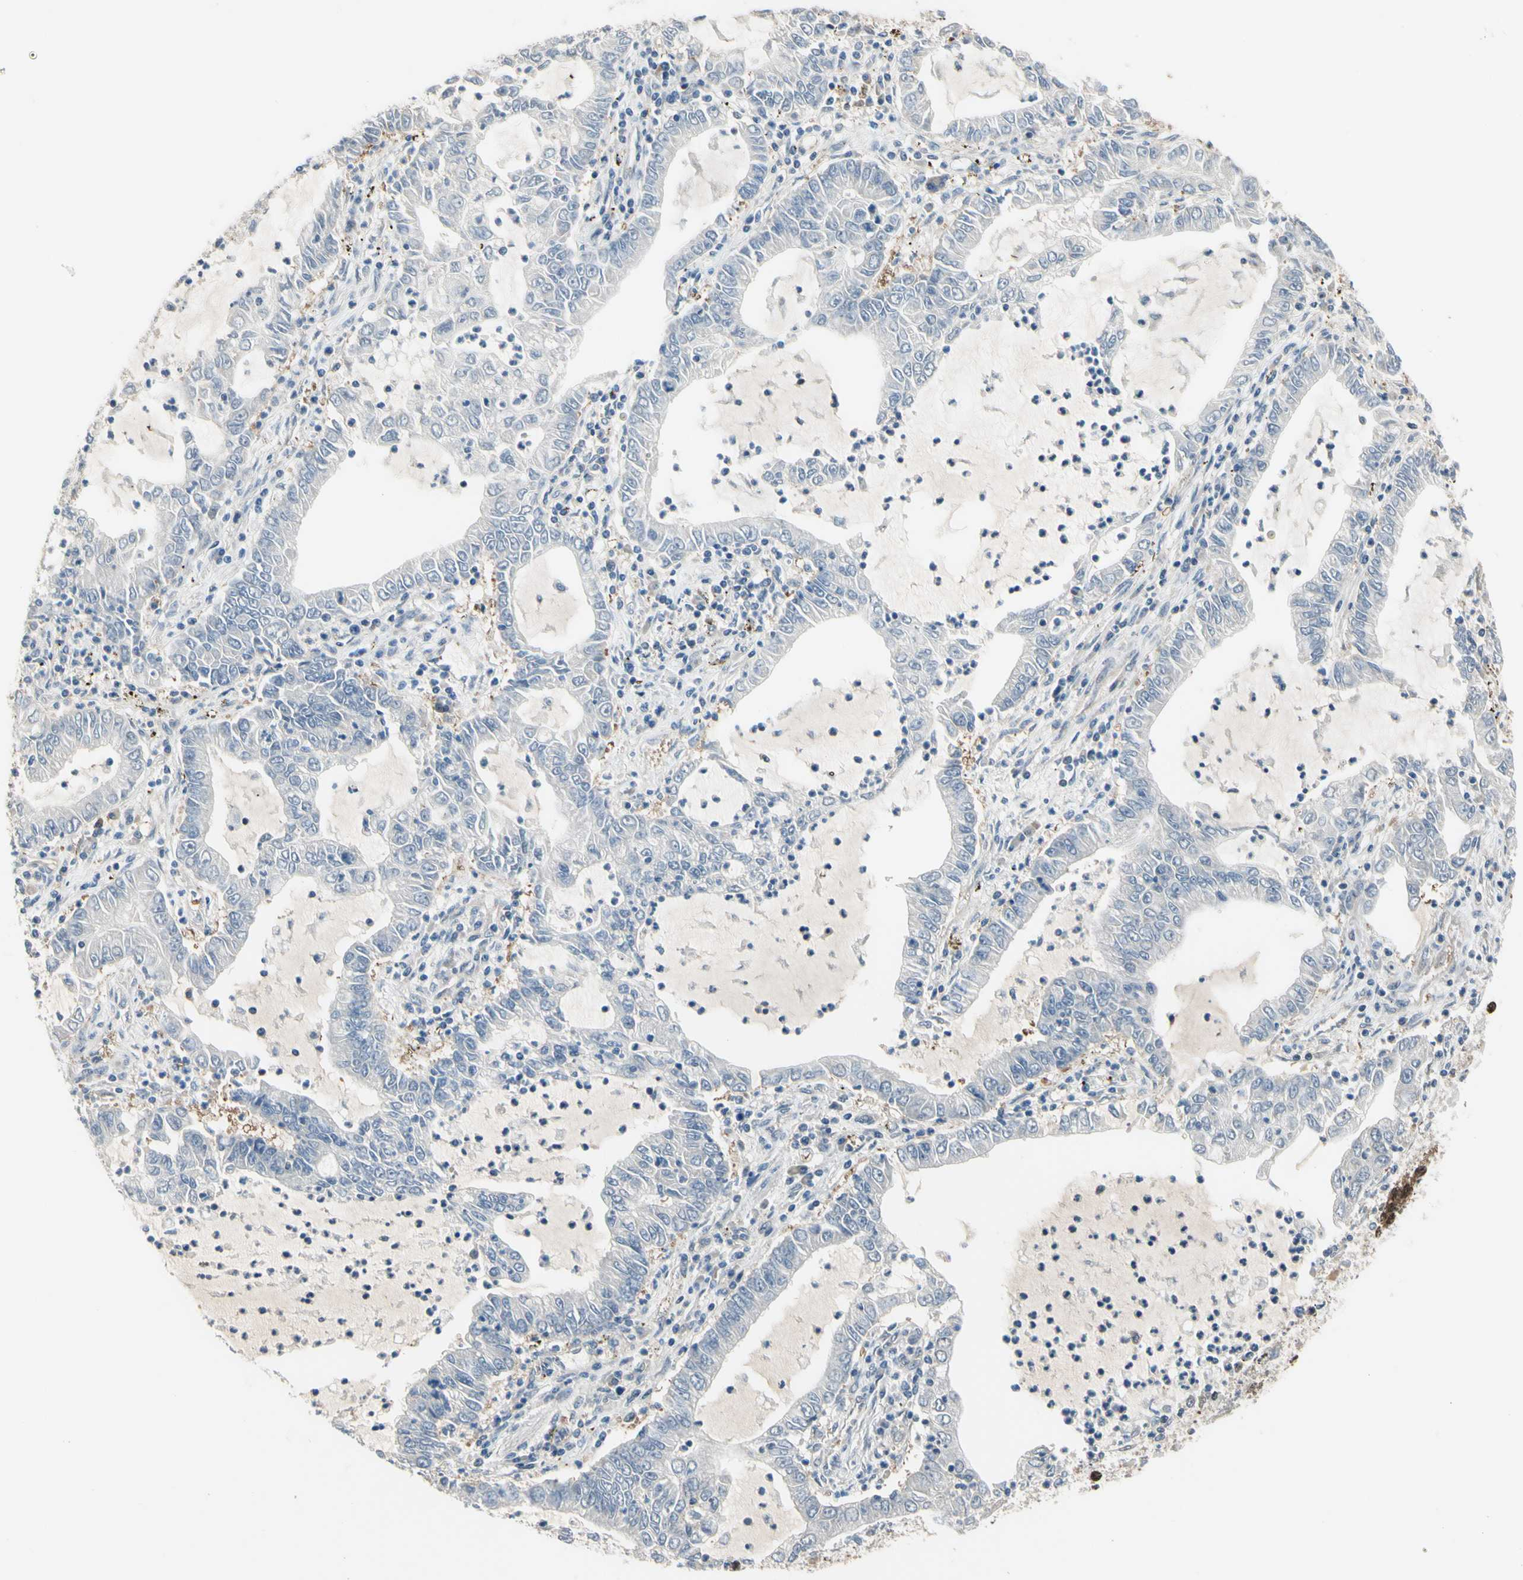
{"staining": {"intensity": "weak", "quantity": "<25%", "location": "nuclear"}, "tissue": "lung cancer", "cell_type": "Tumor cells", "image_type": "cancer", "snomed": [{"axis": "morphology", "description": "Adenocarcinoma, NOS"}, {"axis": "topography", "description": "Lung"}], "caption": "Tumor cells show no significant protein staining in adenocarcinoma (lung).", "gene": "HSPA4", "patient": {"sex": "female", "age": 51}}